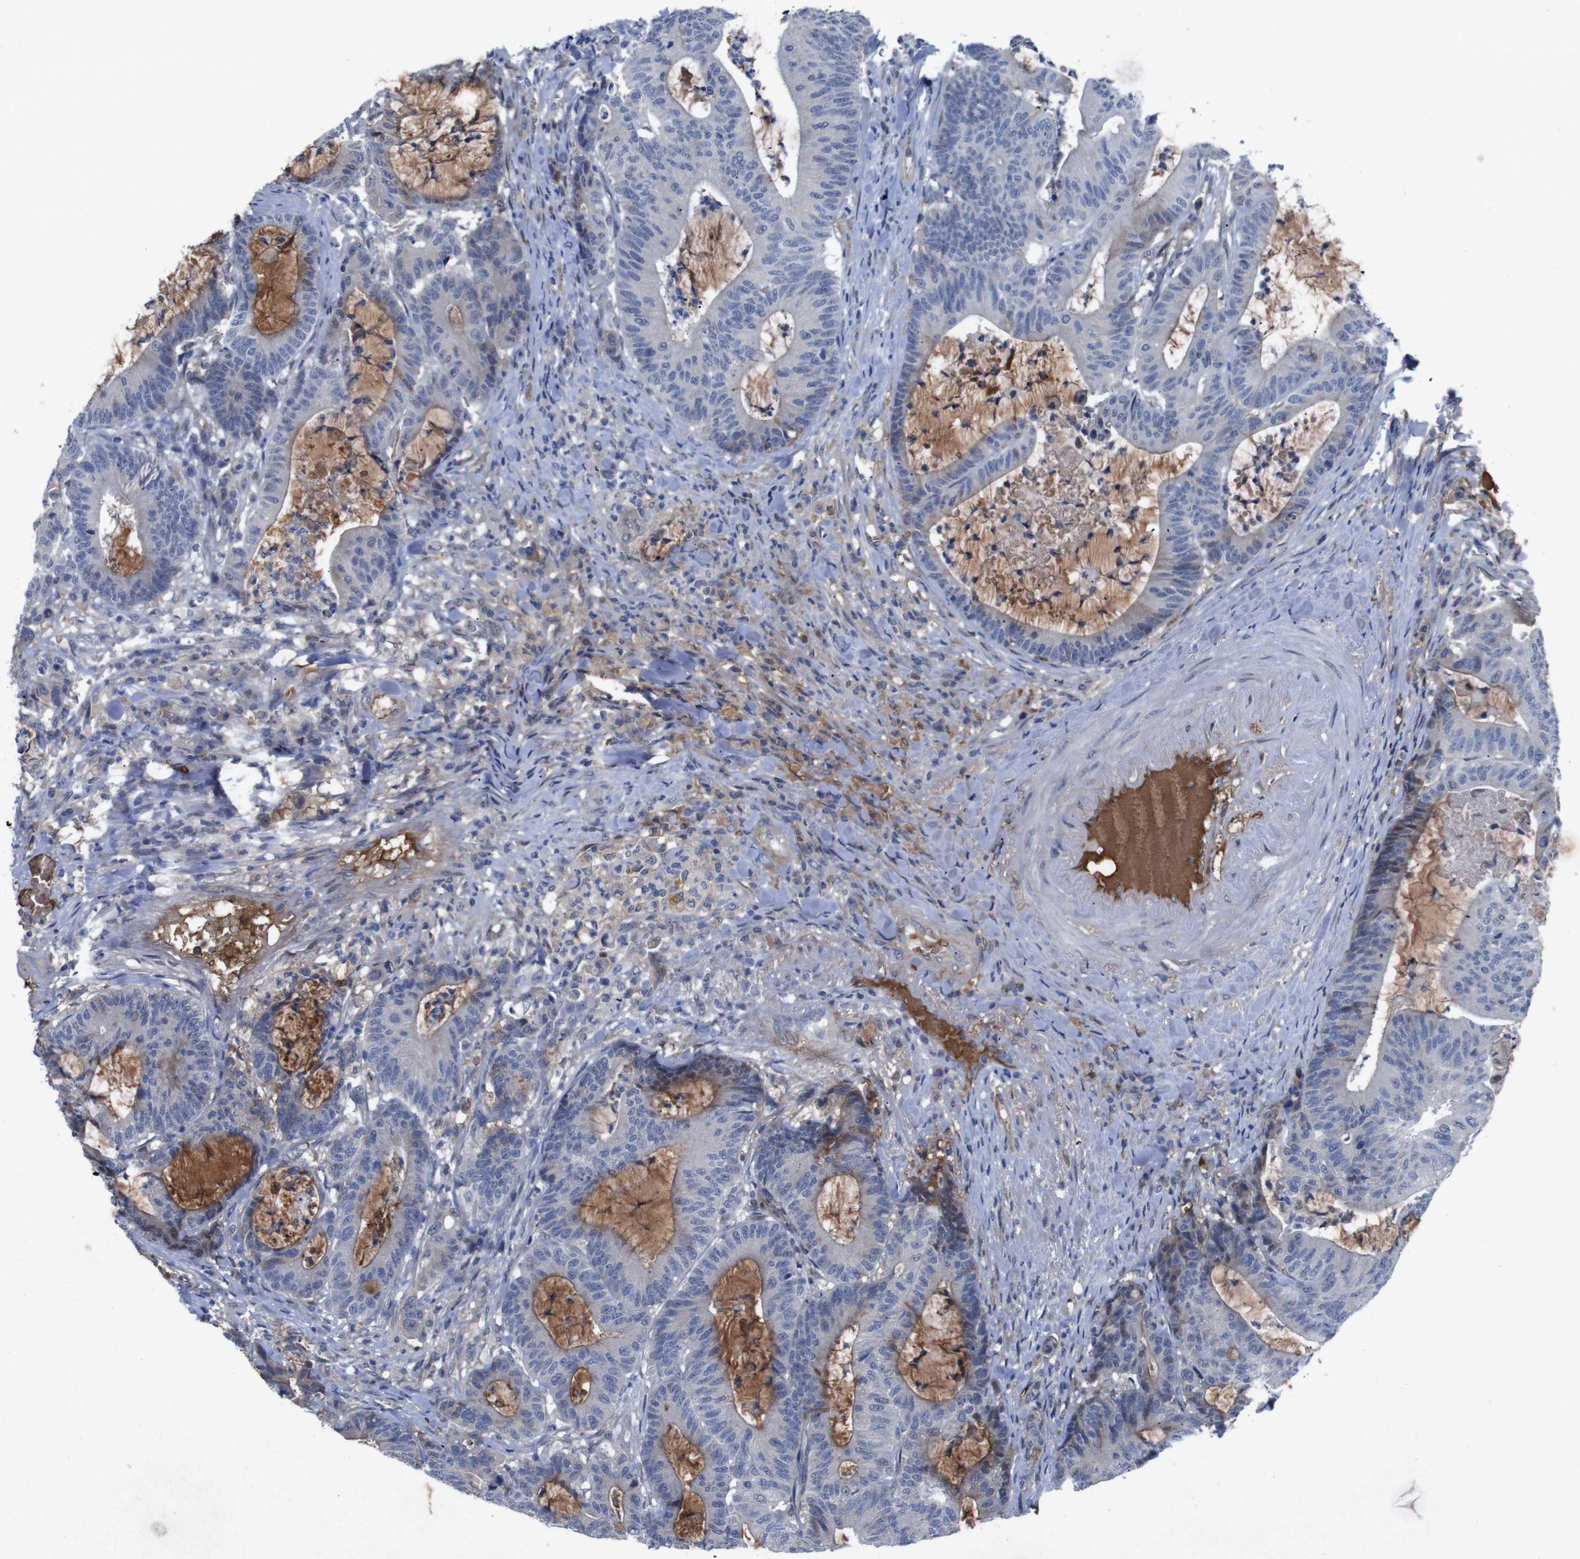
{"staining": {"intensity": "negative", "quantity": "none", "location": "none"}, "tissue": "colorectal cancer", "cell_type": "Tumor cells", "image_type": "cancer", "snomed": [{"axis": "morphology", "description": "Adenocarcinoma, NOS"}, {"axis": "topography", "description": "Colon"}], "caption": "The micrograph demonstrates no staining of tumor cells in colorectal cancer.", "gene": "SPTB", "patient": {"sex": "female", "age": 84}}